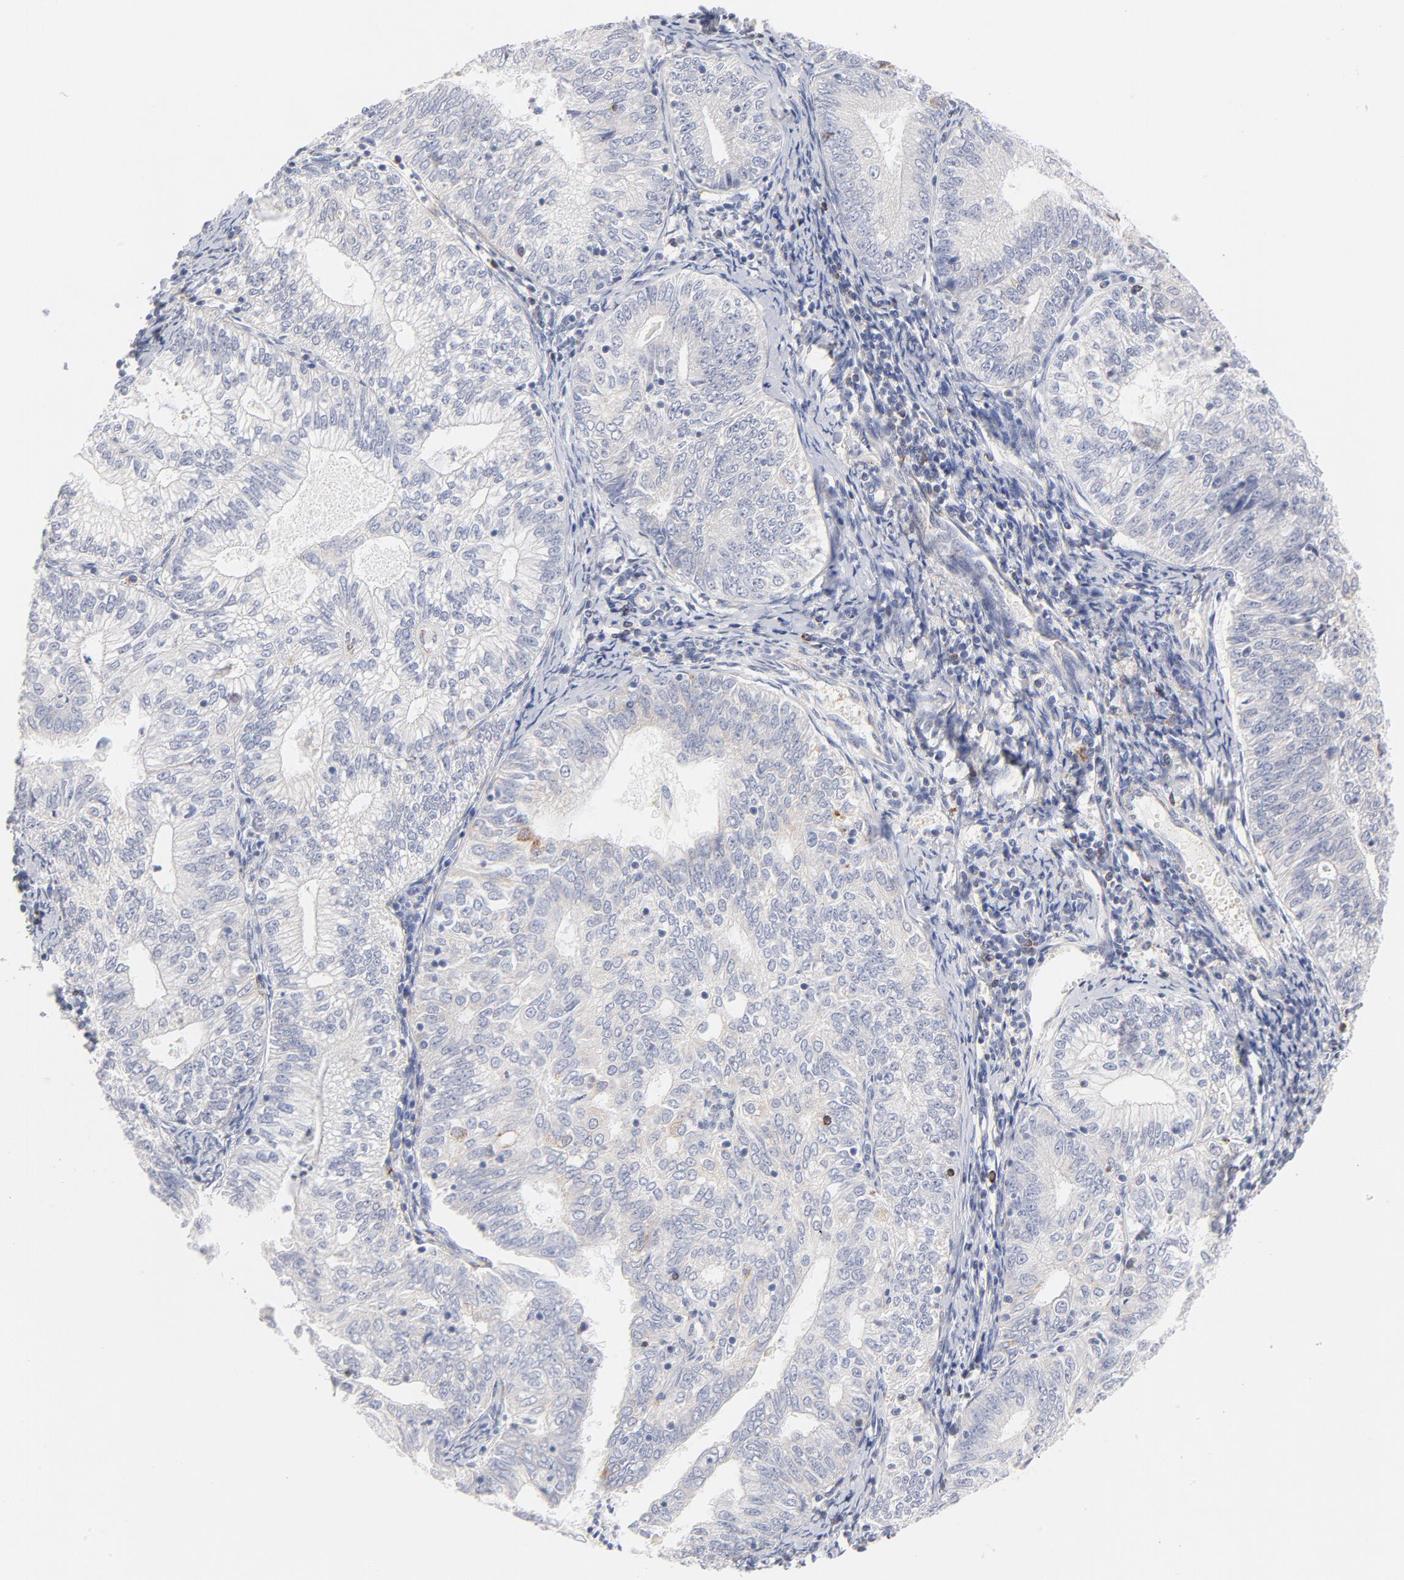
{"staining": {"intensity": "negative", "quantity": "none", "location": "none"}, "tissue": "endometrial cancer", "cell_type": "Tumor cells", "image_type": "cancer", "snomed": [{"axis": "morphology", "description": "Adenocarcinoma, NOS"}, {"axis": "topography", "description": "Endometrium"}], "caption": "IHC micrograph of neoplastic tissue: human endometrial cancer (adenocarcinoma) stained with DAB exhibits no significant protein expression in tumor cells.", "gene": "MID1", "patient": {"sex": "female", "age": 69}}